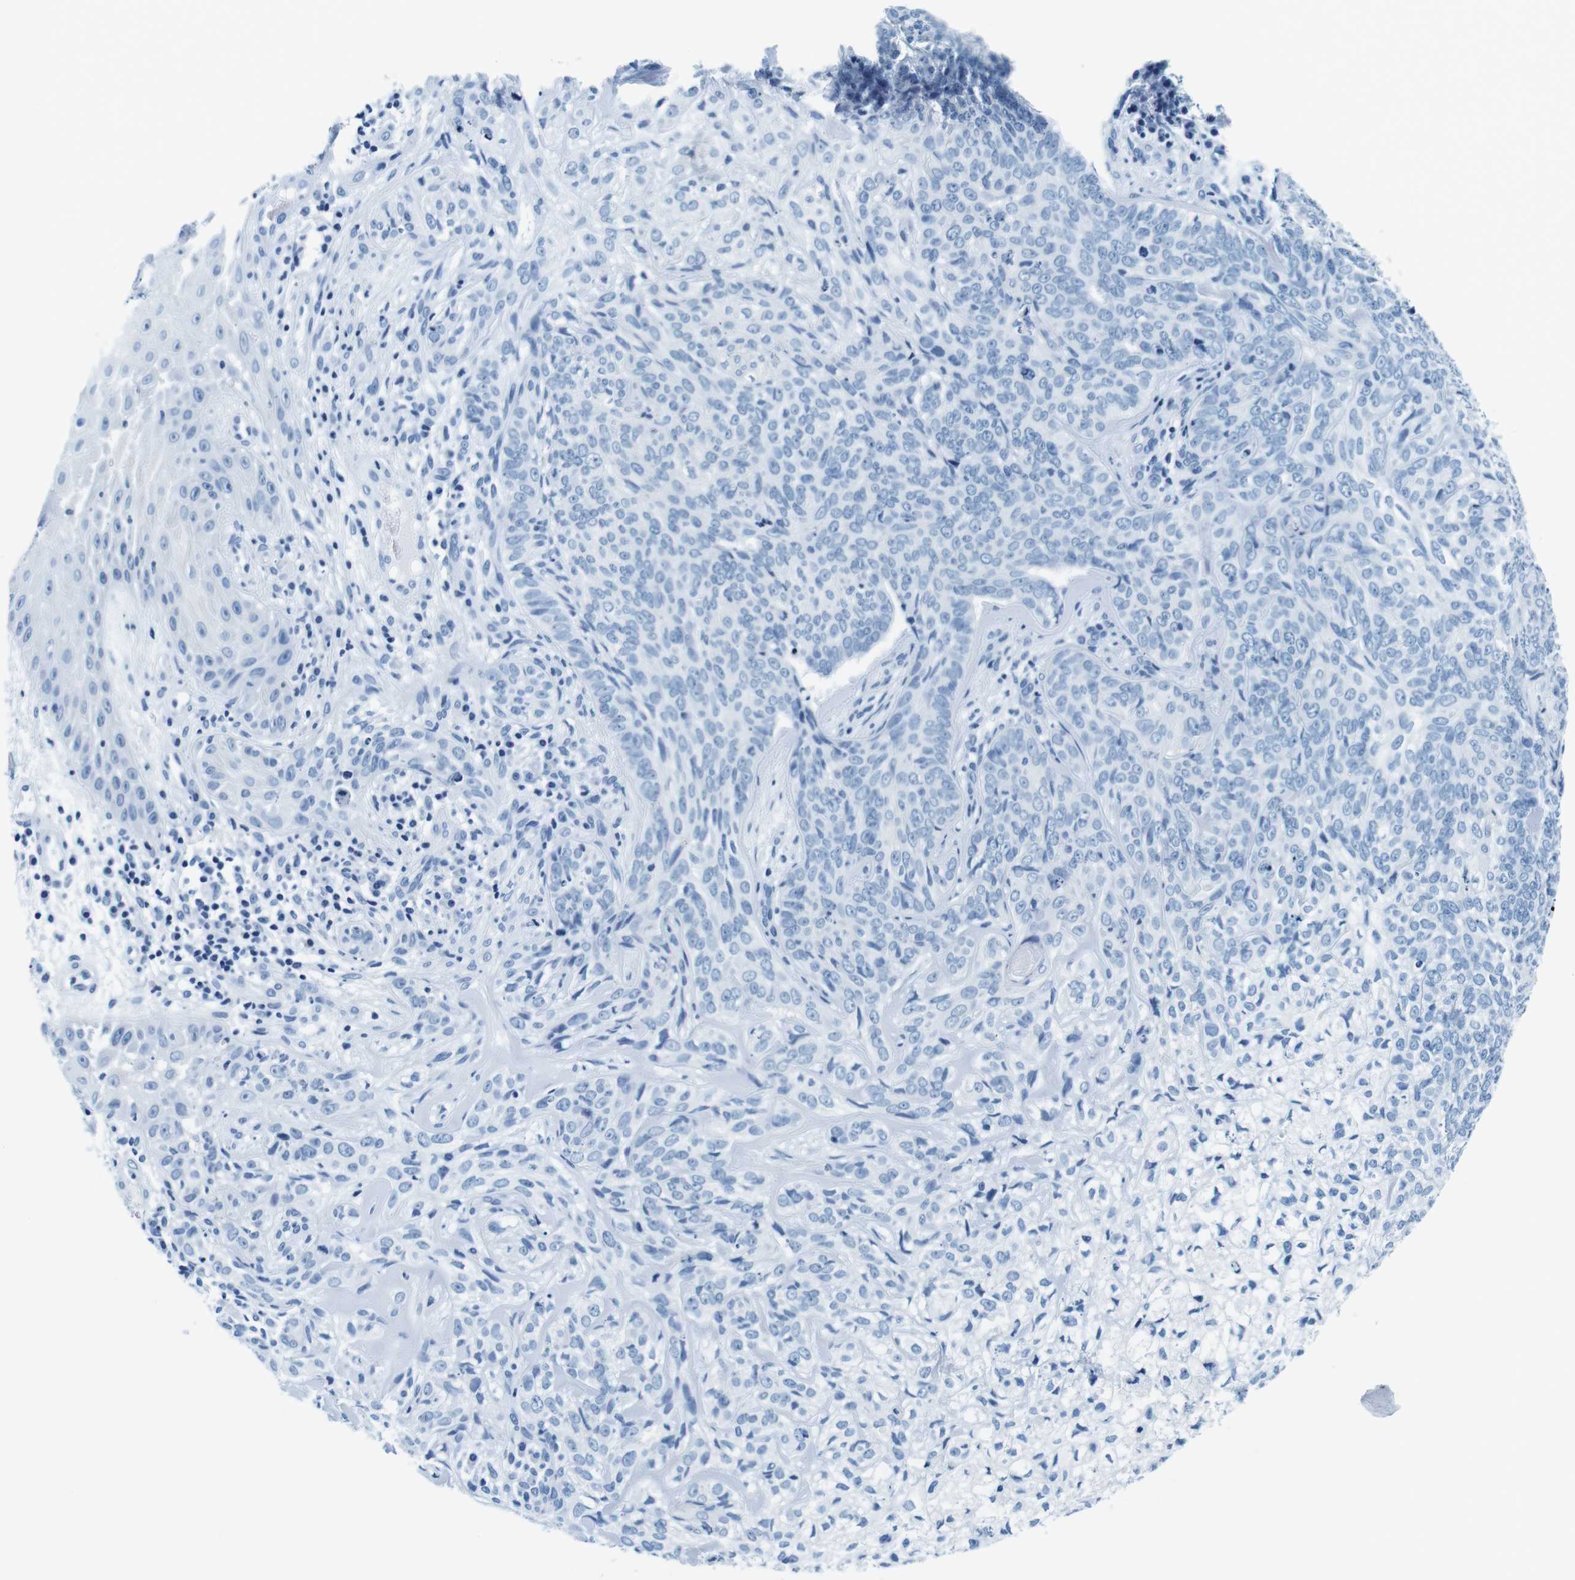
{"staining": {"intensity": "negative", "quantity": "none", "location": "none"}, "tissue": "skin cancer", "cell_type": "Tumor cells", "image_type": "cancer", "snomed": [{"axis": "morphology", "description": "Basal cell carcinoma"}, {"axis": "topography", "description": "Skin"}], "caption": "DAB (3,3'-diaminobenzidine) immunohistochemical staining of basal cell carcinoma (skin) demonstrates no significant expression in tumor cells.", "gene": "ELANE", "patient": {"sex": "male", "age": 72}}